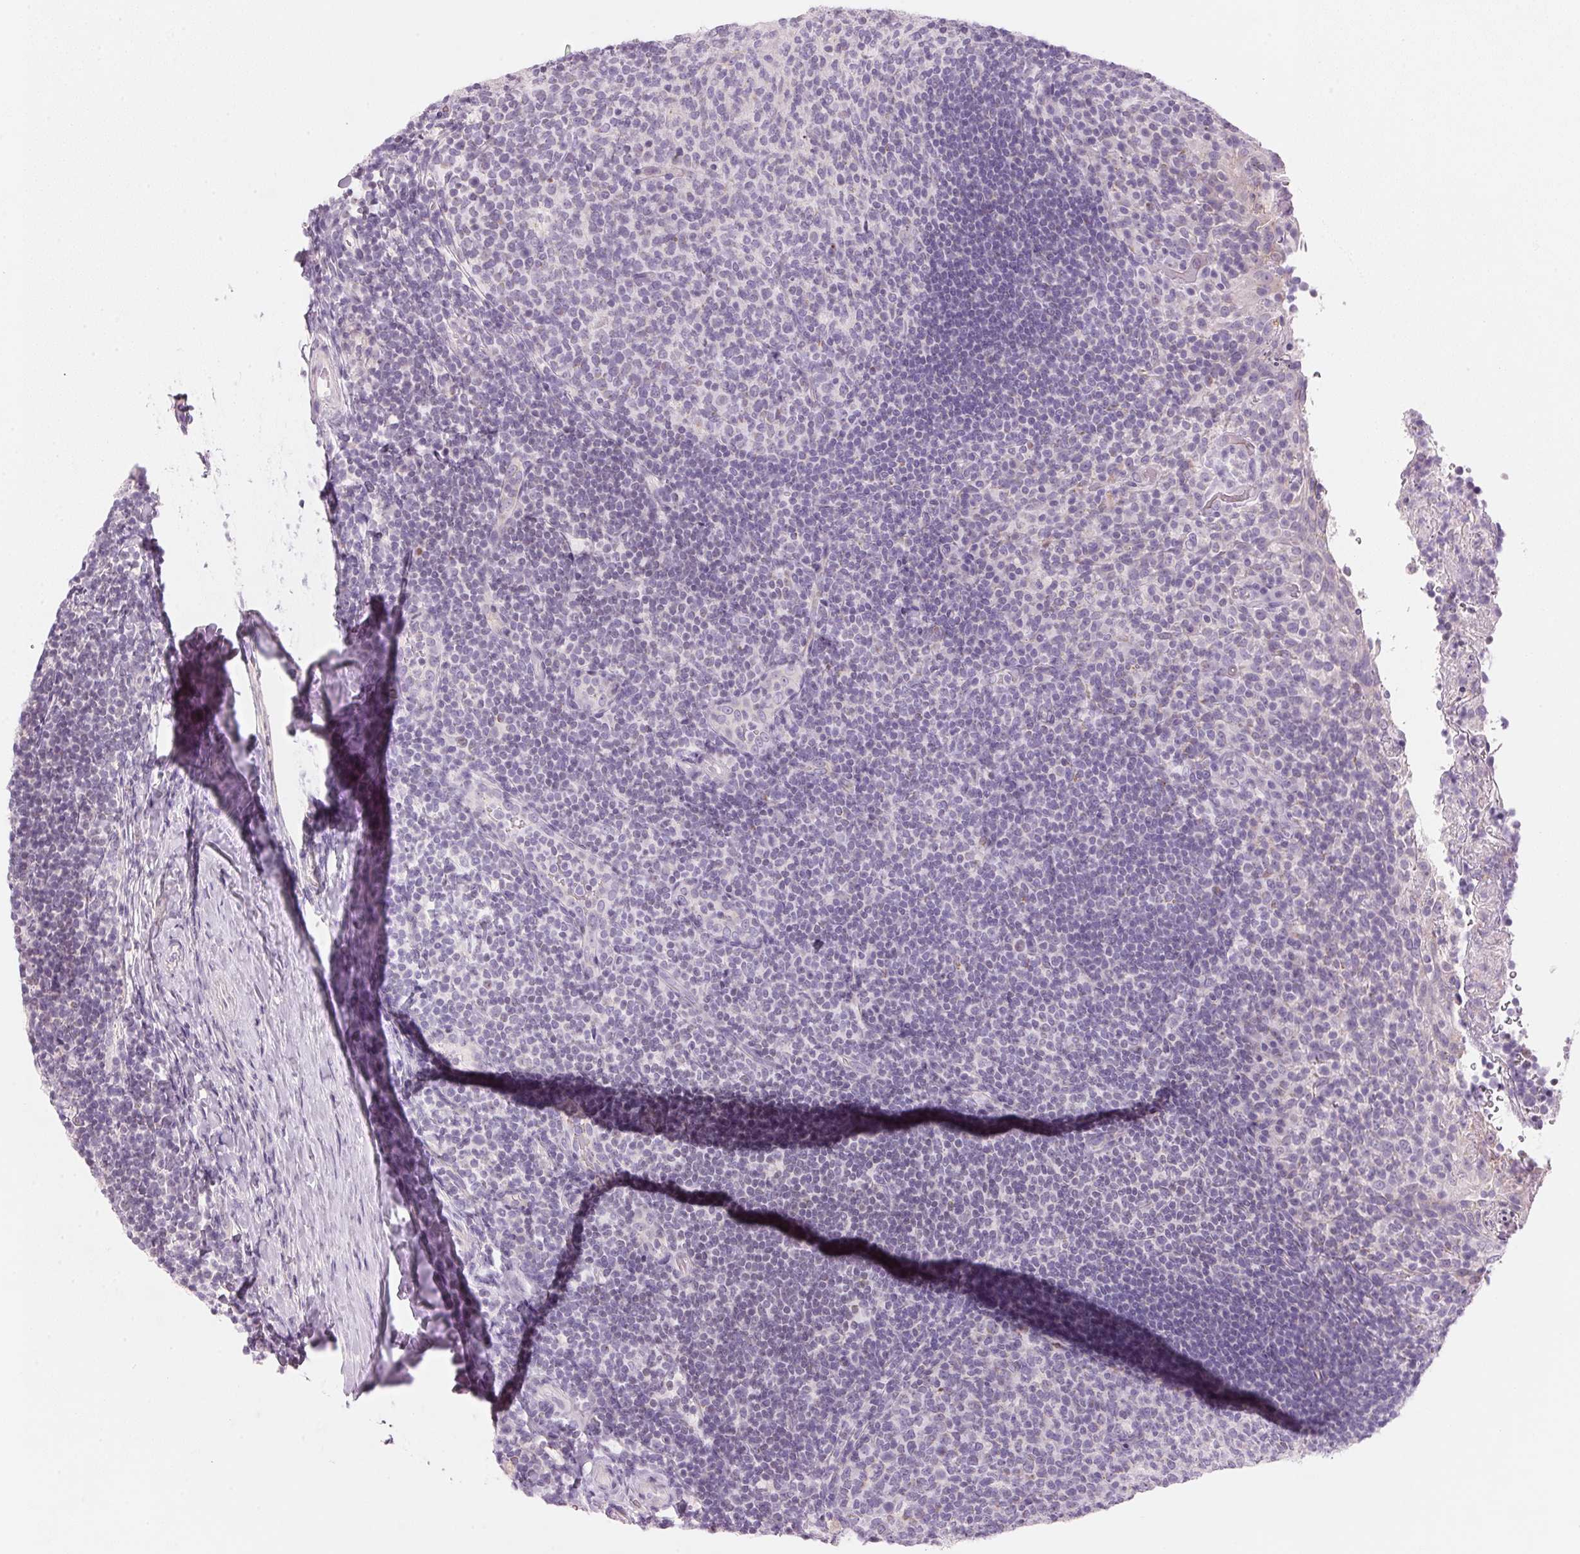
{"staining": {"intensity": "negative", "quantity": "none", "location": "none"}, "tissue": "tonsil", "cell_type": "Germinal center cells", "image_type": "normal", "snomed": [{"axis": "morphology", "description": "Normal tissue, NOS"}, {"axis": "topography", "description": "Tonsil"}], "caption": "Immunohistochemistry (IHC) micrograph of unremarkable tonsil: tonsil stained with DAB (3,3'-diaminobenzidine) reveals no significant protein expression in germinal center cells. (DAB immunohistochemistry visualized using brightfield microscopy, high magnification).", "gene": "CYP11B1", "patient": {"sex": "female", "age": 10}}